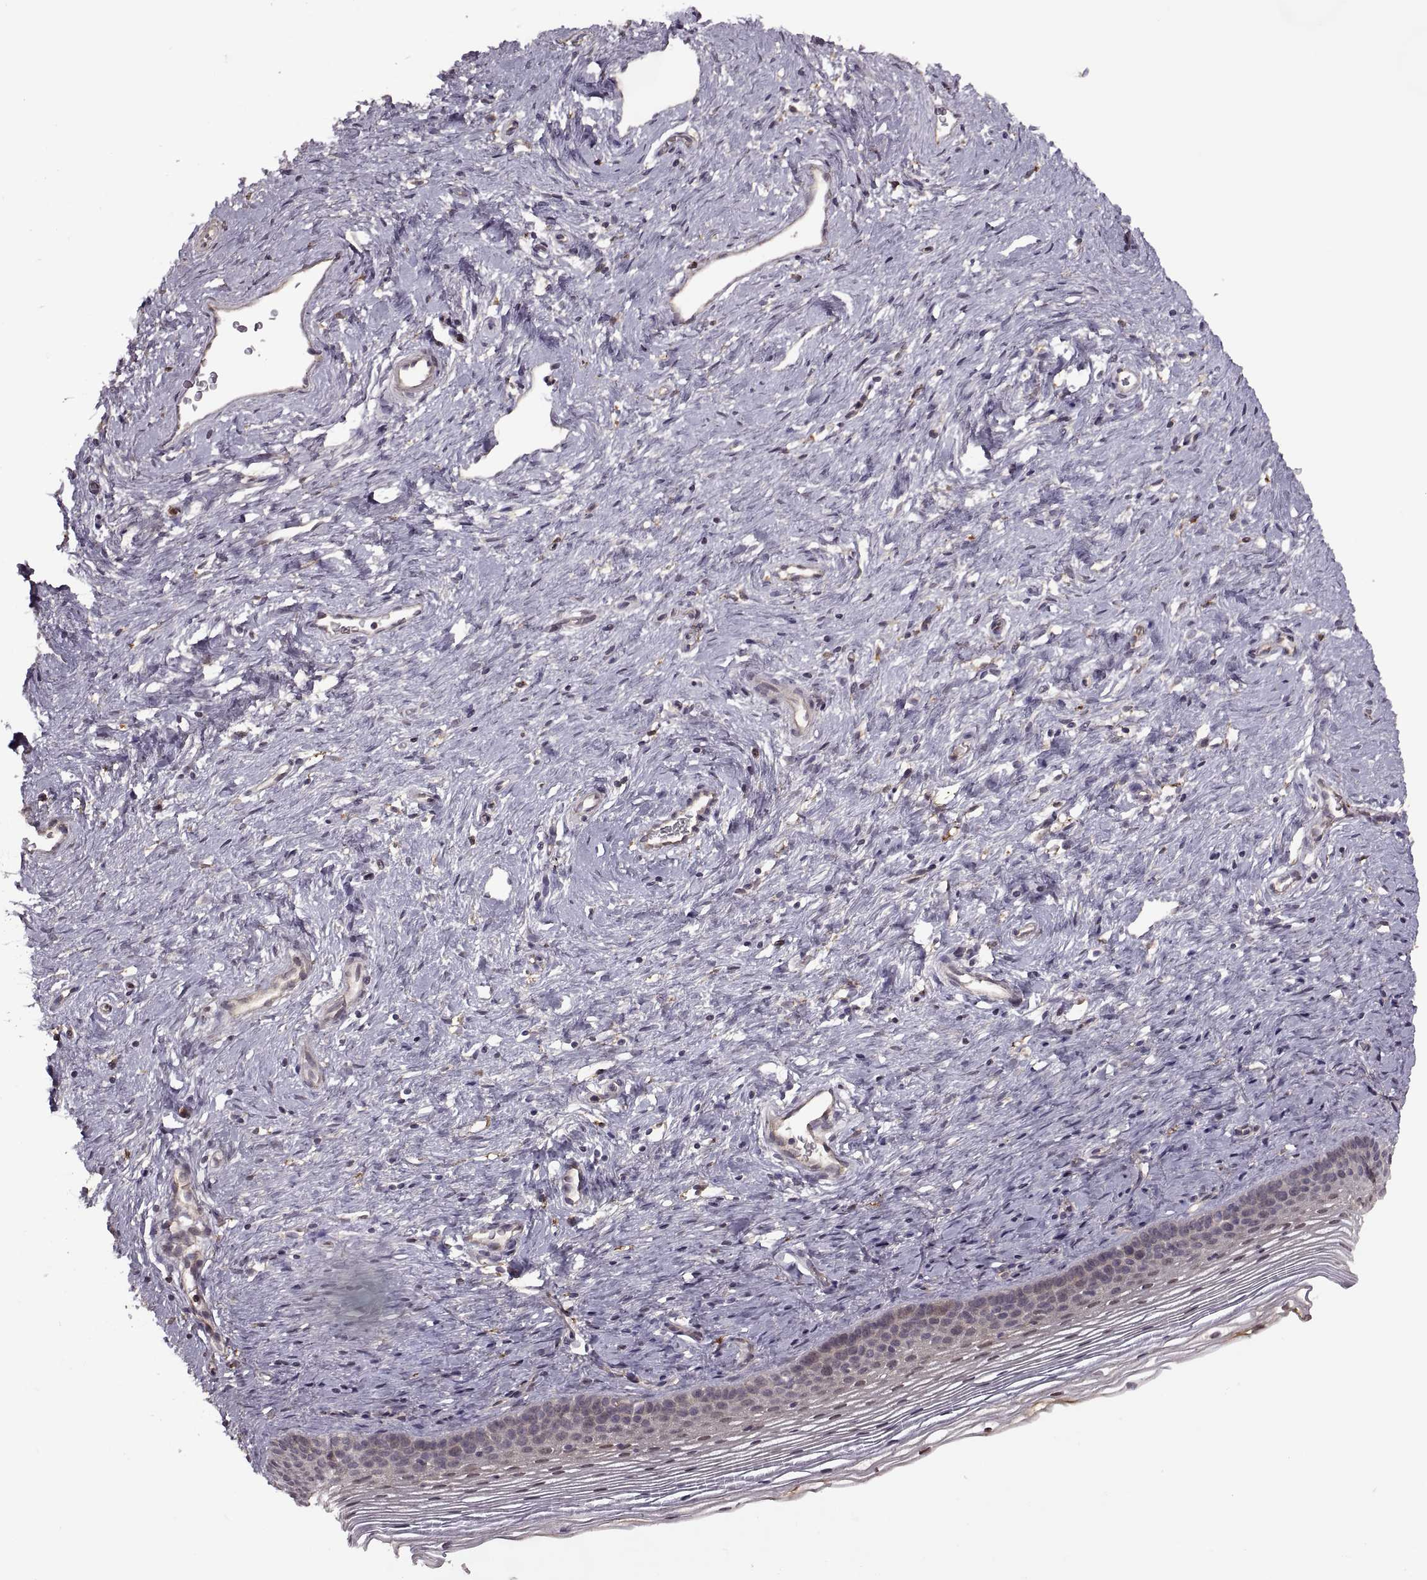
{"staining": {"intensity": "negative", "quantity": "none", "location": "none"}, "tissue": "cervix", "cell_type": "Glandular cells", "image_type": "normal", "snomed": [{"axis": "morphology", "description": "Normal tissue, NOS"}, {"axis": "topography", "description": "Cervix"}], "caption": "Immunohistochemistry (IHC) histopathology image of normal cervix: cervix stained with DAB displays no significant protein expression in glandular cells. (DAB immunohistochemistry with hematoxylin counter stain).", "gene": "PIERCE1", "patient": {"sex": "female", "age": 39}}